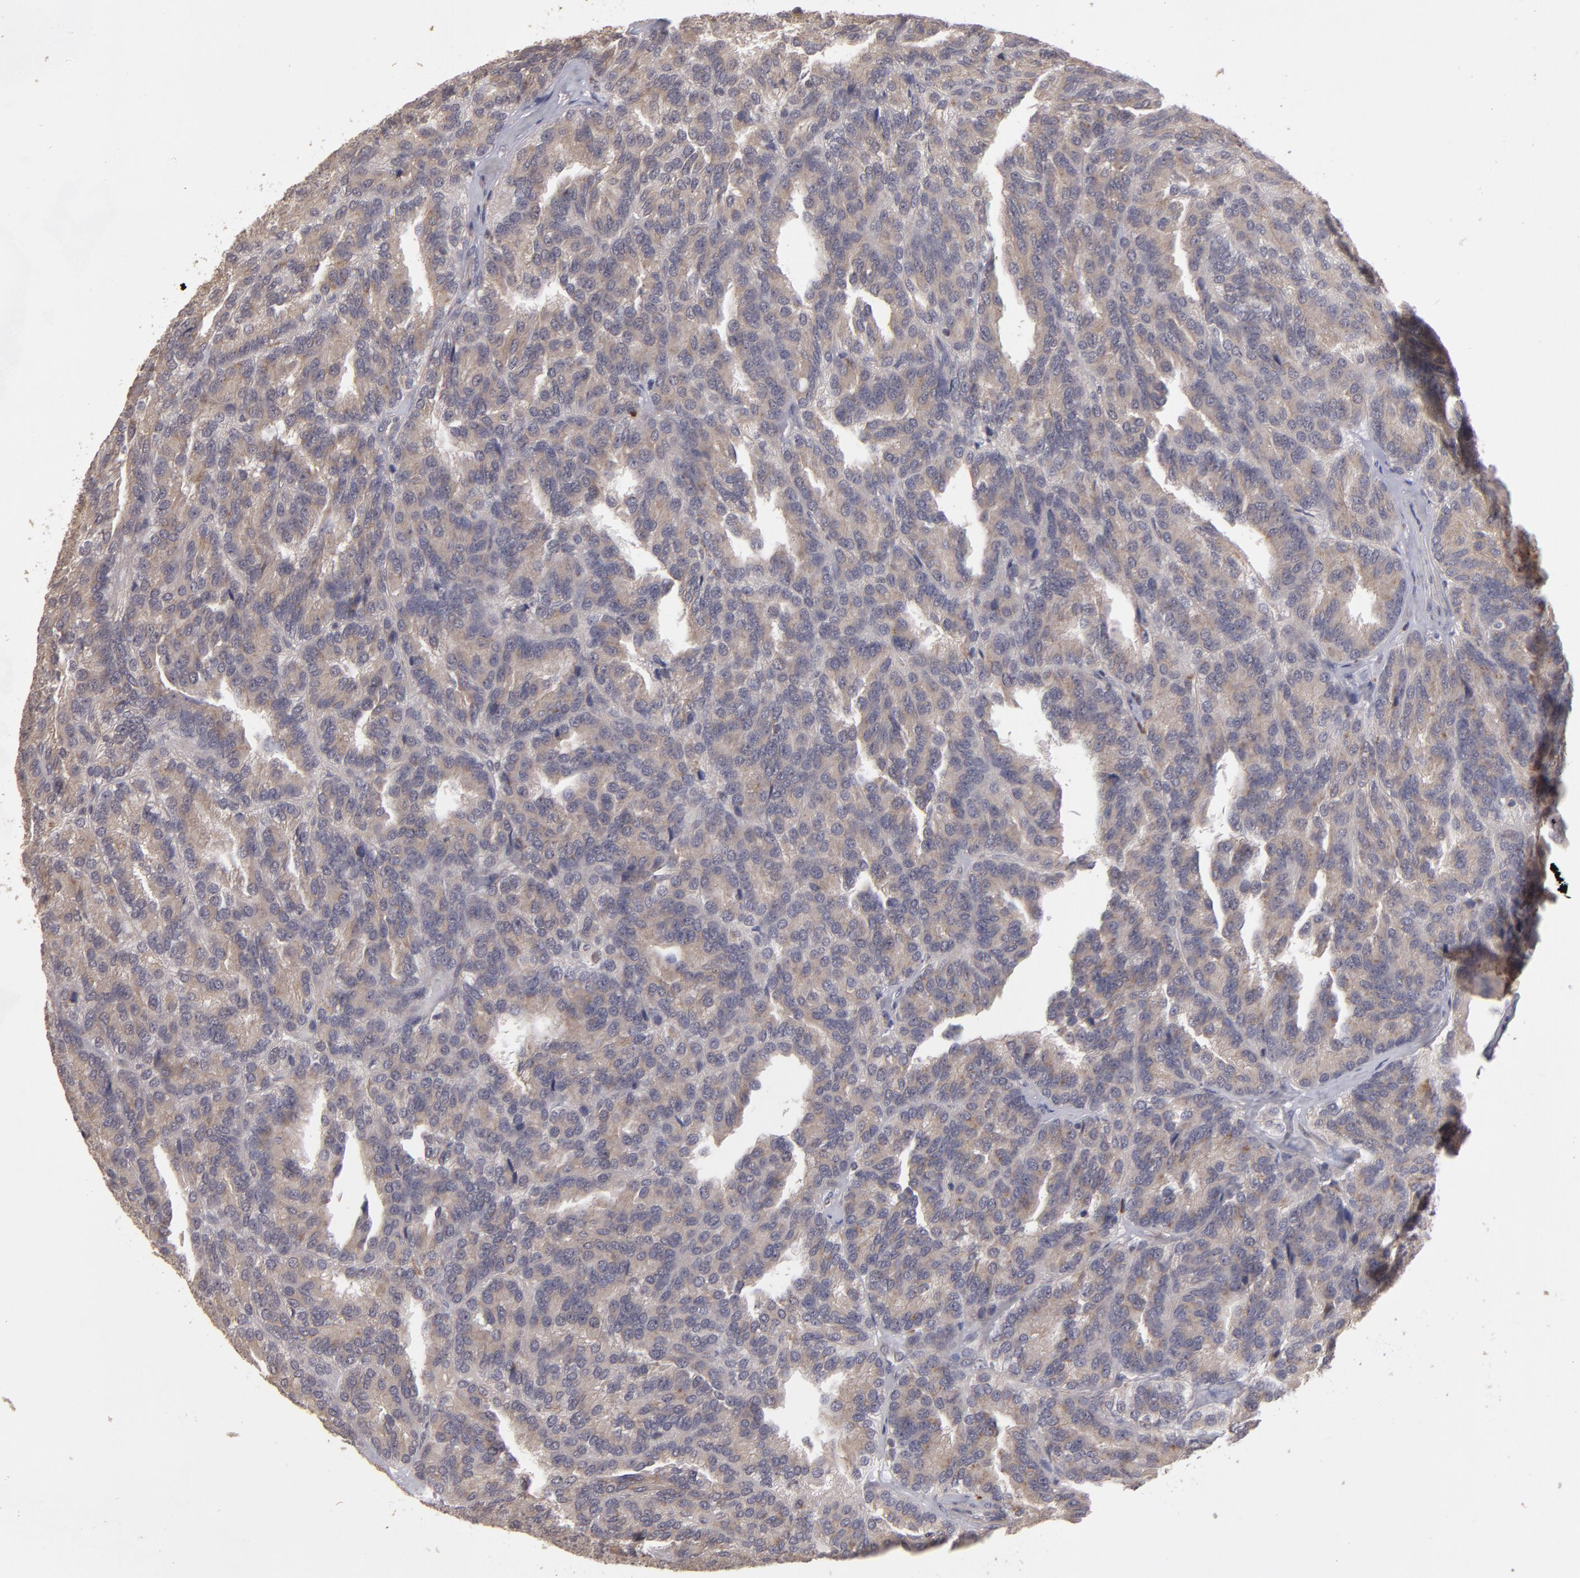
{"staining": {"intensity": "weak", "quantity": ">75%", "location": "cytoplasmic/membranous"}, "tissue": "renal cancer", "cell_type": "Tumor cells", "image_type": "cancer", "snomed": [{"axis": "morphology", "description": "Adenocarcinoma, NOS"}, {"axis": "topography", "description": "Kidney"}], "caption": "Immunohistochemistry (IHC) of human adenocarcinoma (renal) displays low levels of weak cytoplasmic/membranous positivity in about >75% of tumor cells. (brown staining indicates protein expression, while blue staining denotes nuclei).", "gene": "CTSO", "patient": {"sex": "male", "age": 46}}